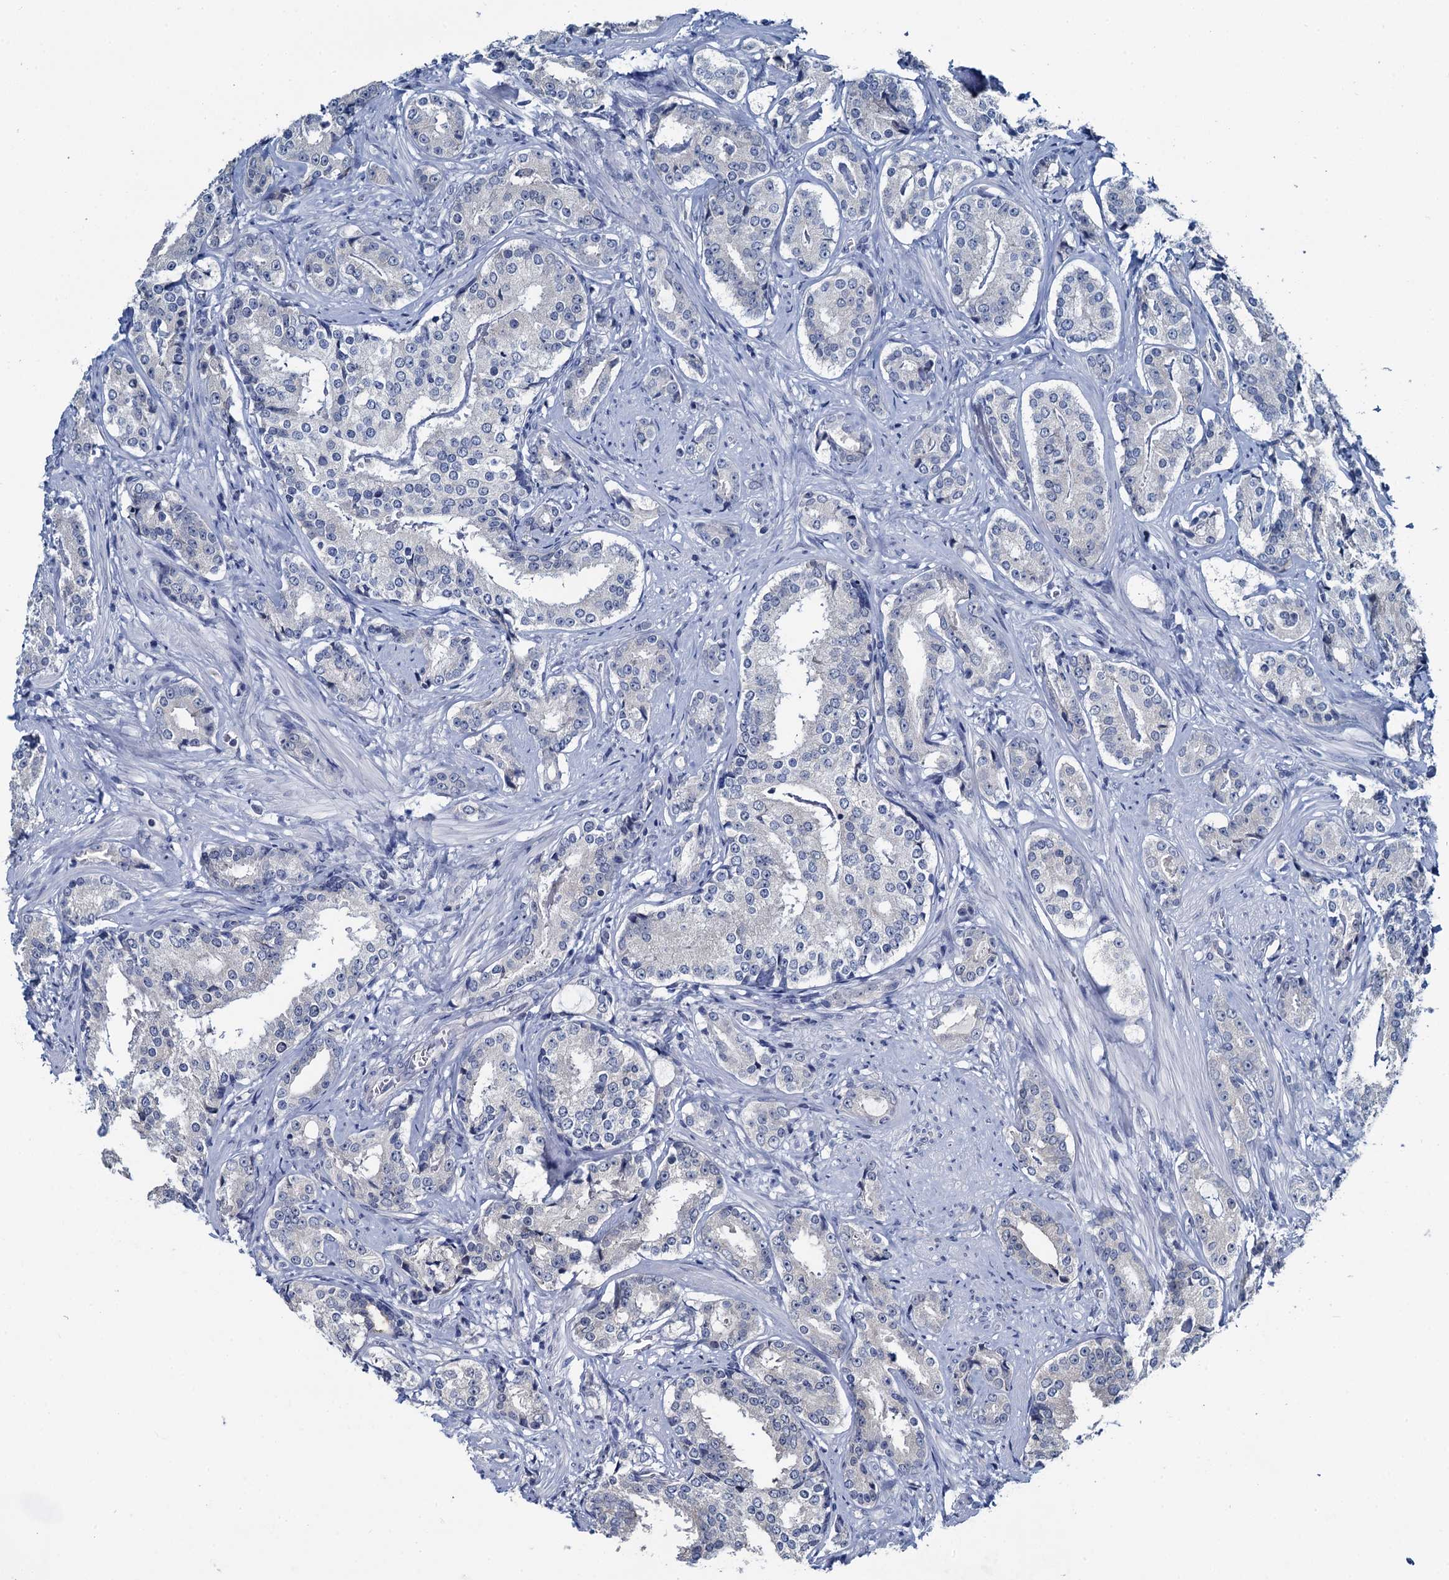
{"staining": {"intensity": "negative", "quantity": "none", "location": "none"}, "tissue": "prostate cancer", "cell_type": "Tumor cells", "image_type": "cancer", "snomed": [{"axis": "morphology", "description": "Adenocarcinoma, High grade"}, {"axis": "topography", "description": "Prostate"}], "caption": "Human prostate high-grade adenocarcinoma stained for a protein using IHC reveals no expression in tumor cells.", "gene": "MIOX", "patient": {"sex": "male", "age": 58}}